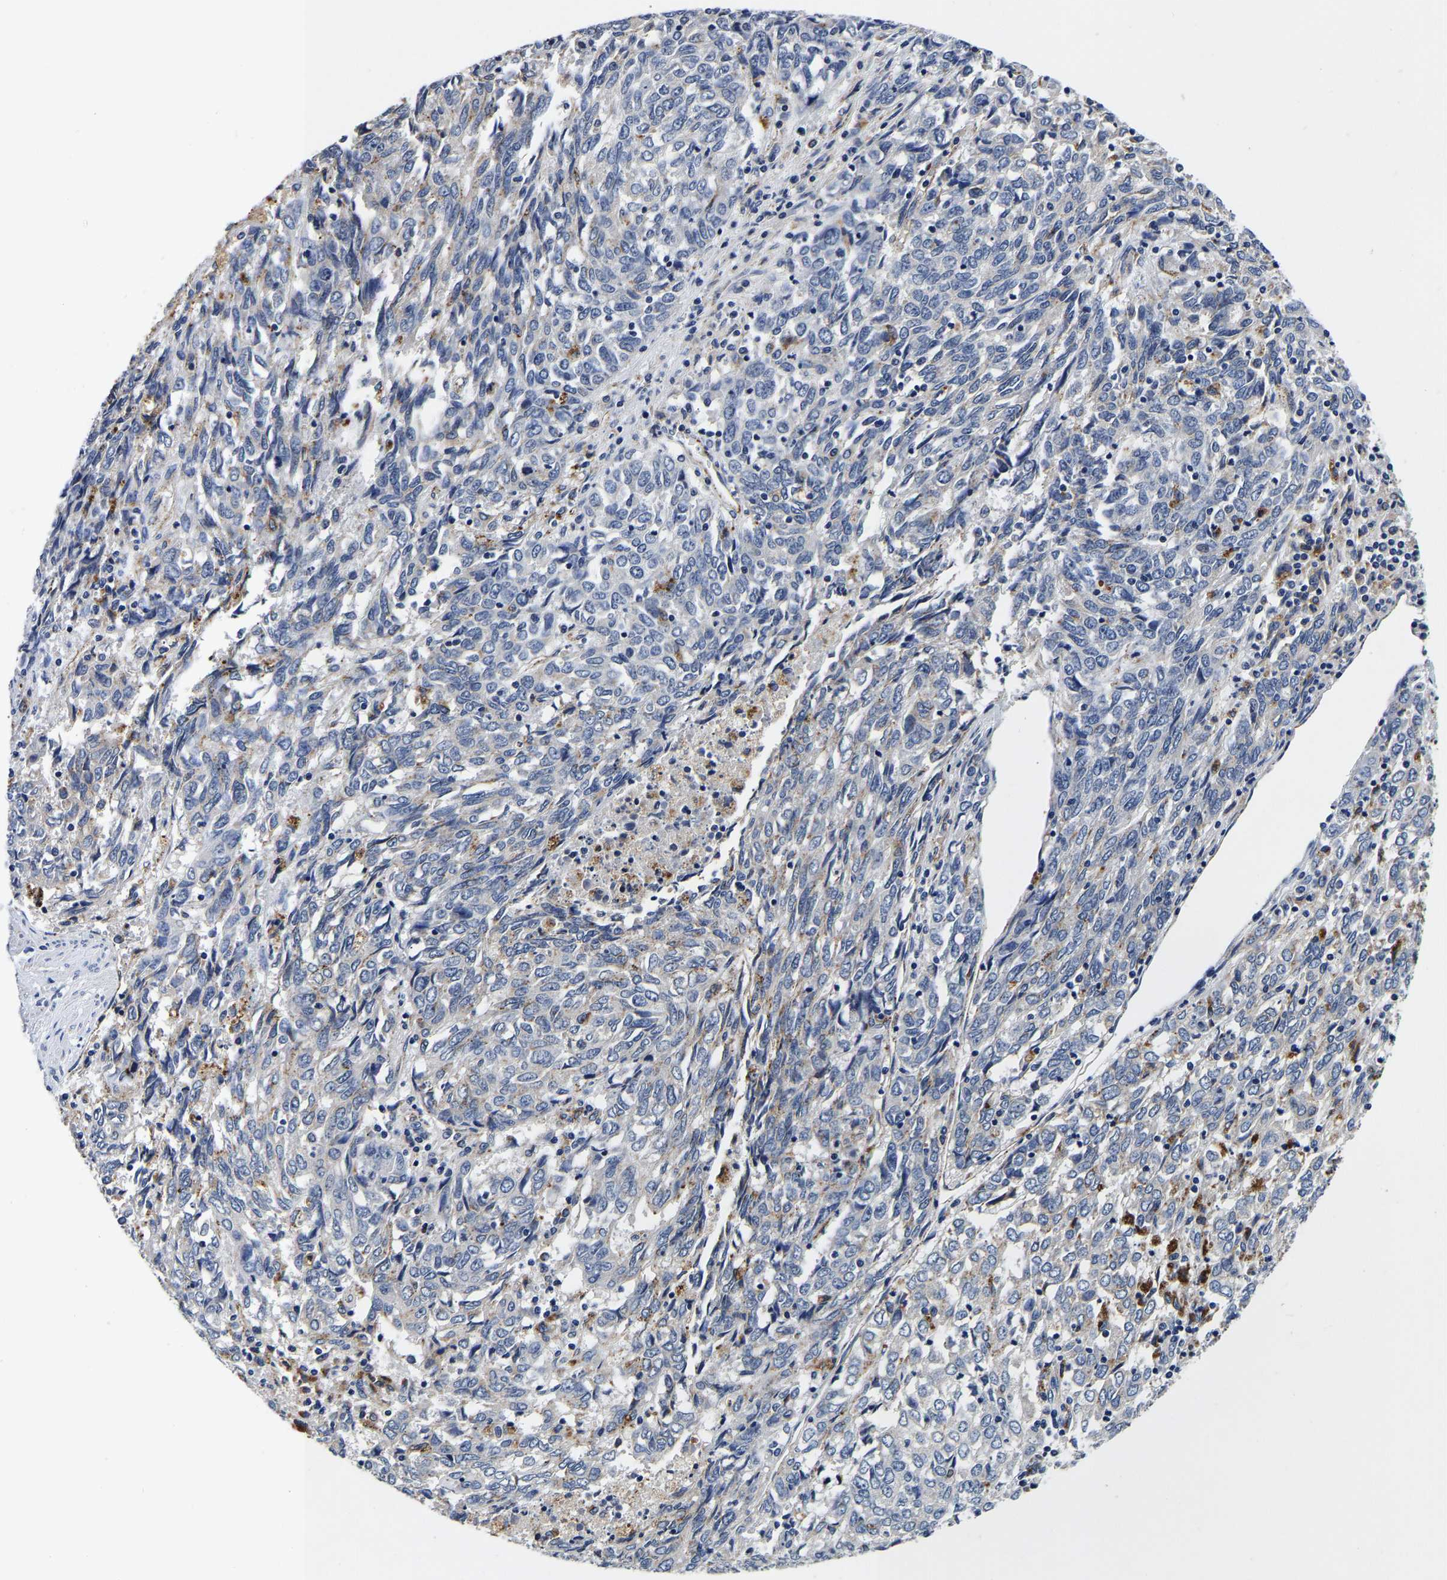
{"staining": {"intensity": "negative", "quantity": "none", "location": "none"}, "tissue": "endometrial cancer", "cell_type": "Tumor cells", "image_type": "cancer", "snomed": [{"axis": "morphology", "description": "Adenocarcinoma, NOS"}, {"axis": "topography", "description": "Endometrium"}], "caption": "Immunohistochemistry (IHC) image of endometrial cancer (adenocarcinoma) stained for a protein (brown), which demonstrates no staining in tumor cells. (Stains: DAB IHC with hematoxylin counter stain, Microscopy: brightfield microscopy at high magnification).", "gene": "GRN", "patient": {"sex": "female", "age": 80}}